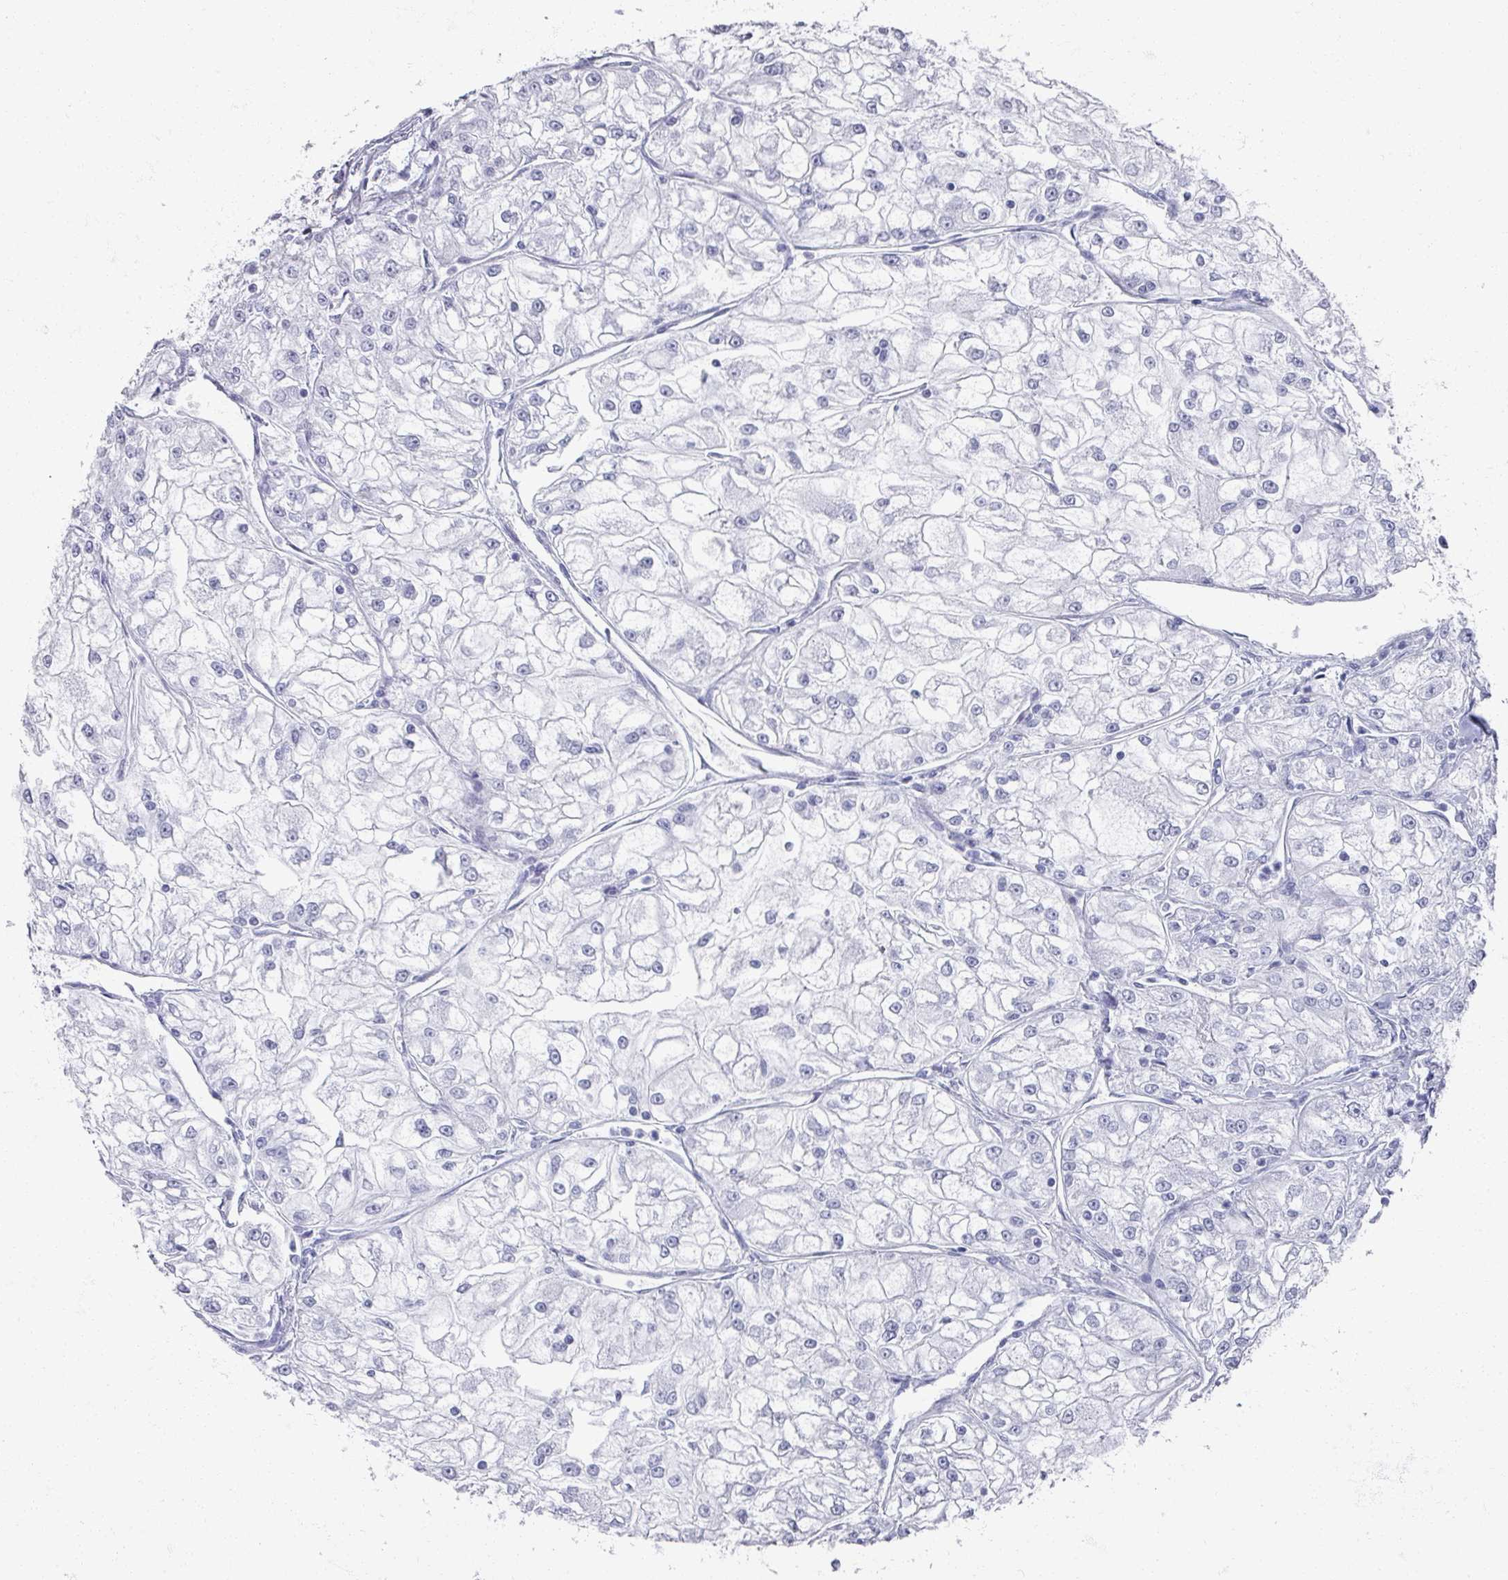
{"staining": {"intensity": "negative", "quantity": "none", "location": "none"}, "tissue": "renal cancer", "cell_type": "Tumor cells", "image_type": "cancer", "snomed": [{"axis": "morphology", "description": "Adenocarcinoma, NOS"}, {"axis": "topography", "description": "Kidney"}], "caption": "An image of renal cancer (adenocarcinoma) stained for a protein displays no brown staining in tumor cells.", "gene": "OMG", "patient": {"sex": "female", "age": 72}}